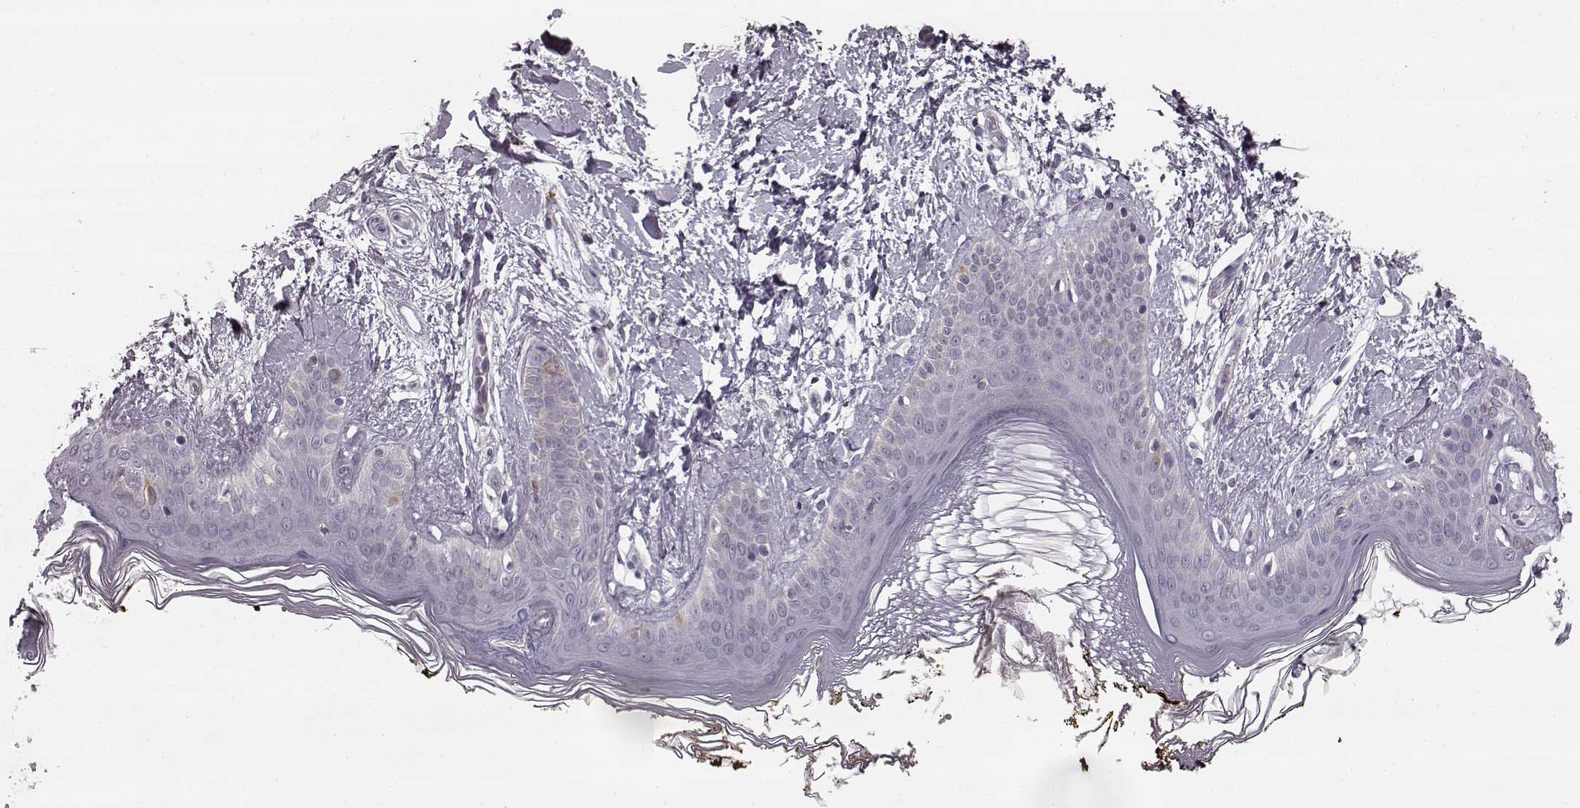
{"staining": {"intensity": "negative", "quantity": "none", "location": "none"}, "tissue": "skin", "cell_type": "Fibroblasts", "image_type": "normal", "snomed": [{"axis": "morphology", "description": "Normal tissue, NOS"}, {"axis": "topography", "description": "Skin"}], "caption": "The histopathology image reveals no significant staining in fibroblasts of skin. (Brightfield microscopy of DAB (3,3'-diaminobenzidine) immunohistochemistry (IHC) at high magnification).", "gene": "HMMR", "patient": {"sex": "female", "age": 34}}